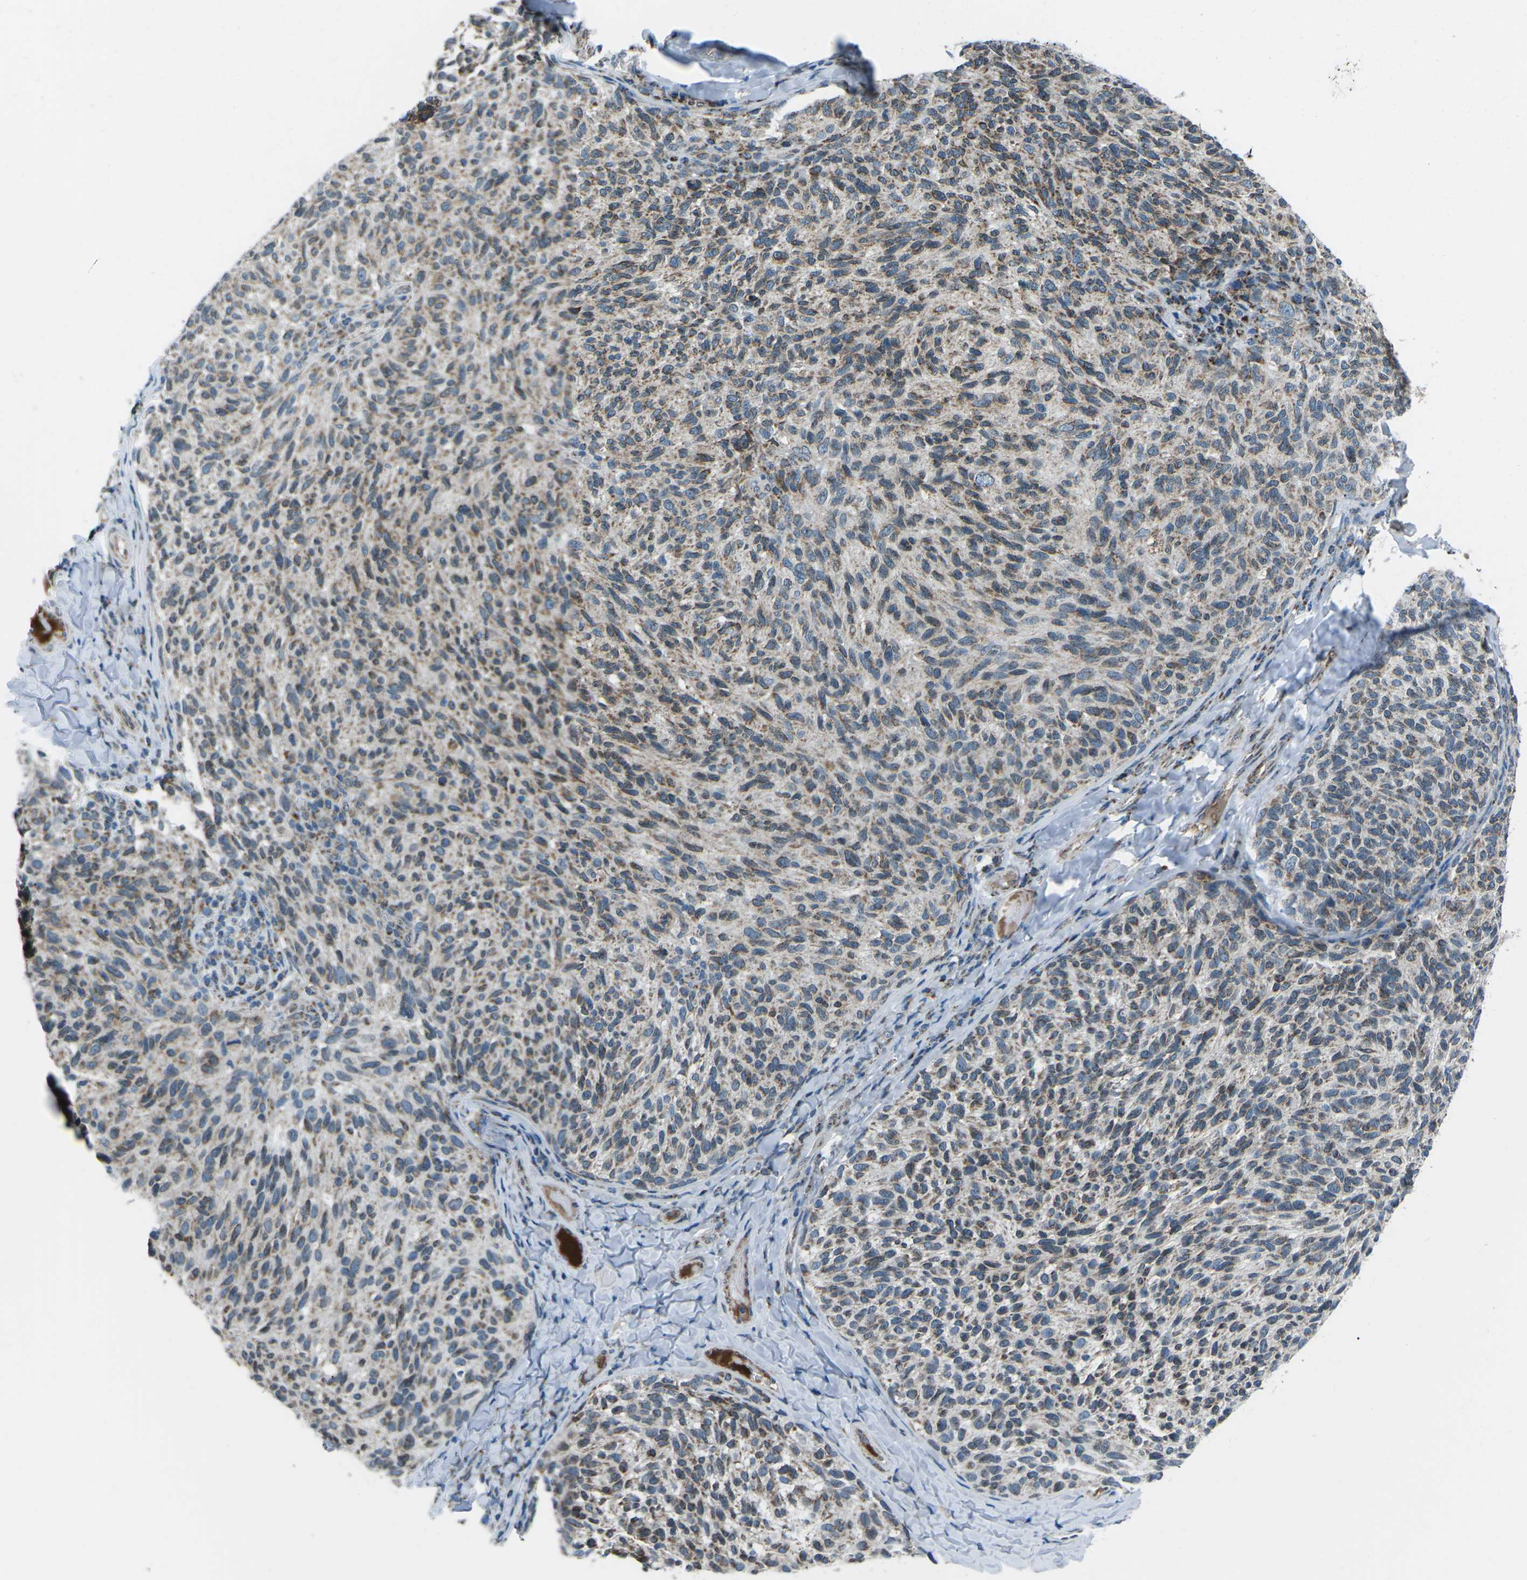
{"staining": {"intensity": "moderate", "quantity": ">75%", "location": "cytoplasmic/membranous"}, "tissue": "melanoma", "cell_type": "Tumor cells", "image_type": "cancer", "snomed": [{"axis": "morphology", "description": "Malignant melanoma, NOS"}, {"axis": "topography", "description": "Skin"}], "caption": "Immunohistochemistry of melanoma displays medium levels of moderate cytoplasmic/membranous expression in approximately >75% of tumor cells.", "gene": "RFESD", "patient": {"sex": "female", "age": 73}}